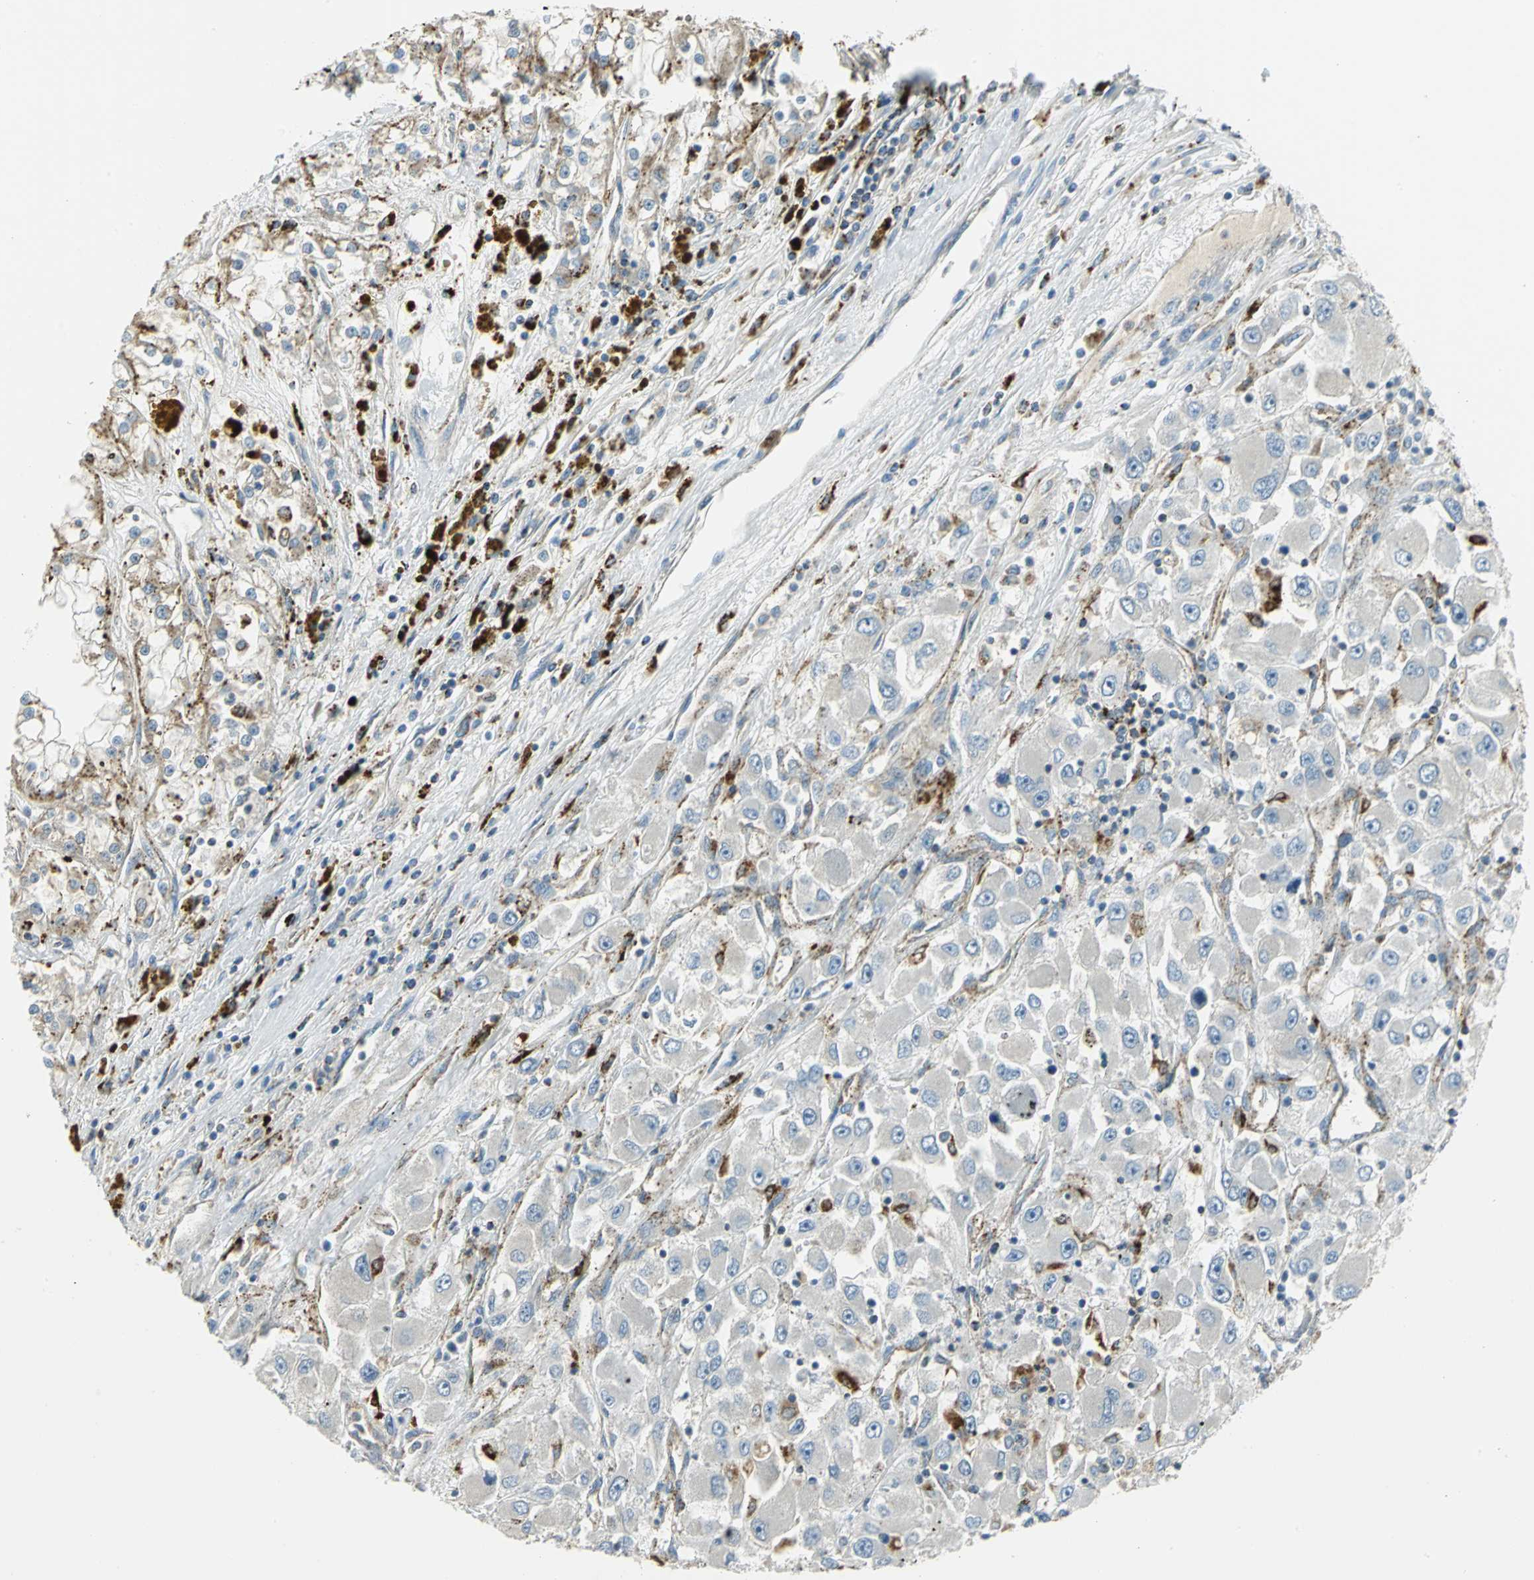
{"staining": {"intensity": "moderate", "quantity": "25%-75%", "location": "cytoplasmic/membranous"}, "tissue": "renal cancer", "cell_type": "Tumor cells", "image_type": "cancer", "snomed": [{"axis": "morphology", "description": "Adenocarcinoma, NOS"}, {"axis": "topography", "description": "Kidney"}], "caption": "Human renal cancer stained with a protein marker shows moderate staining in tumor cells.", "gene": "ARSA", "patient": {"sex": "female", "age": 52}}